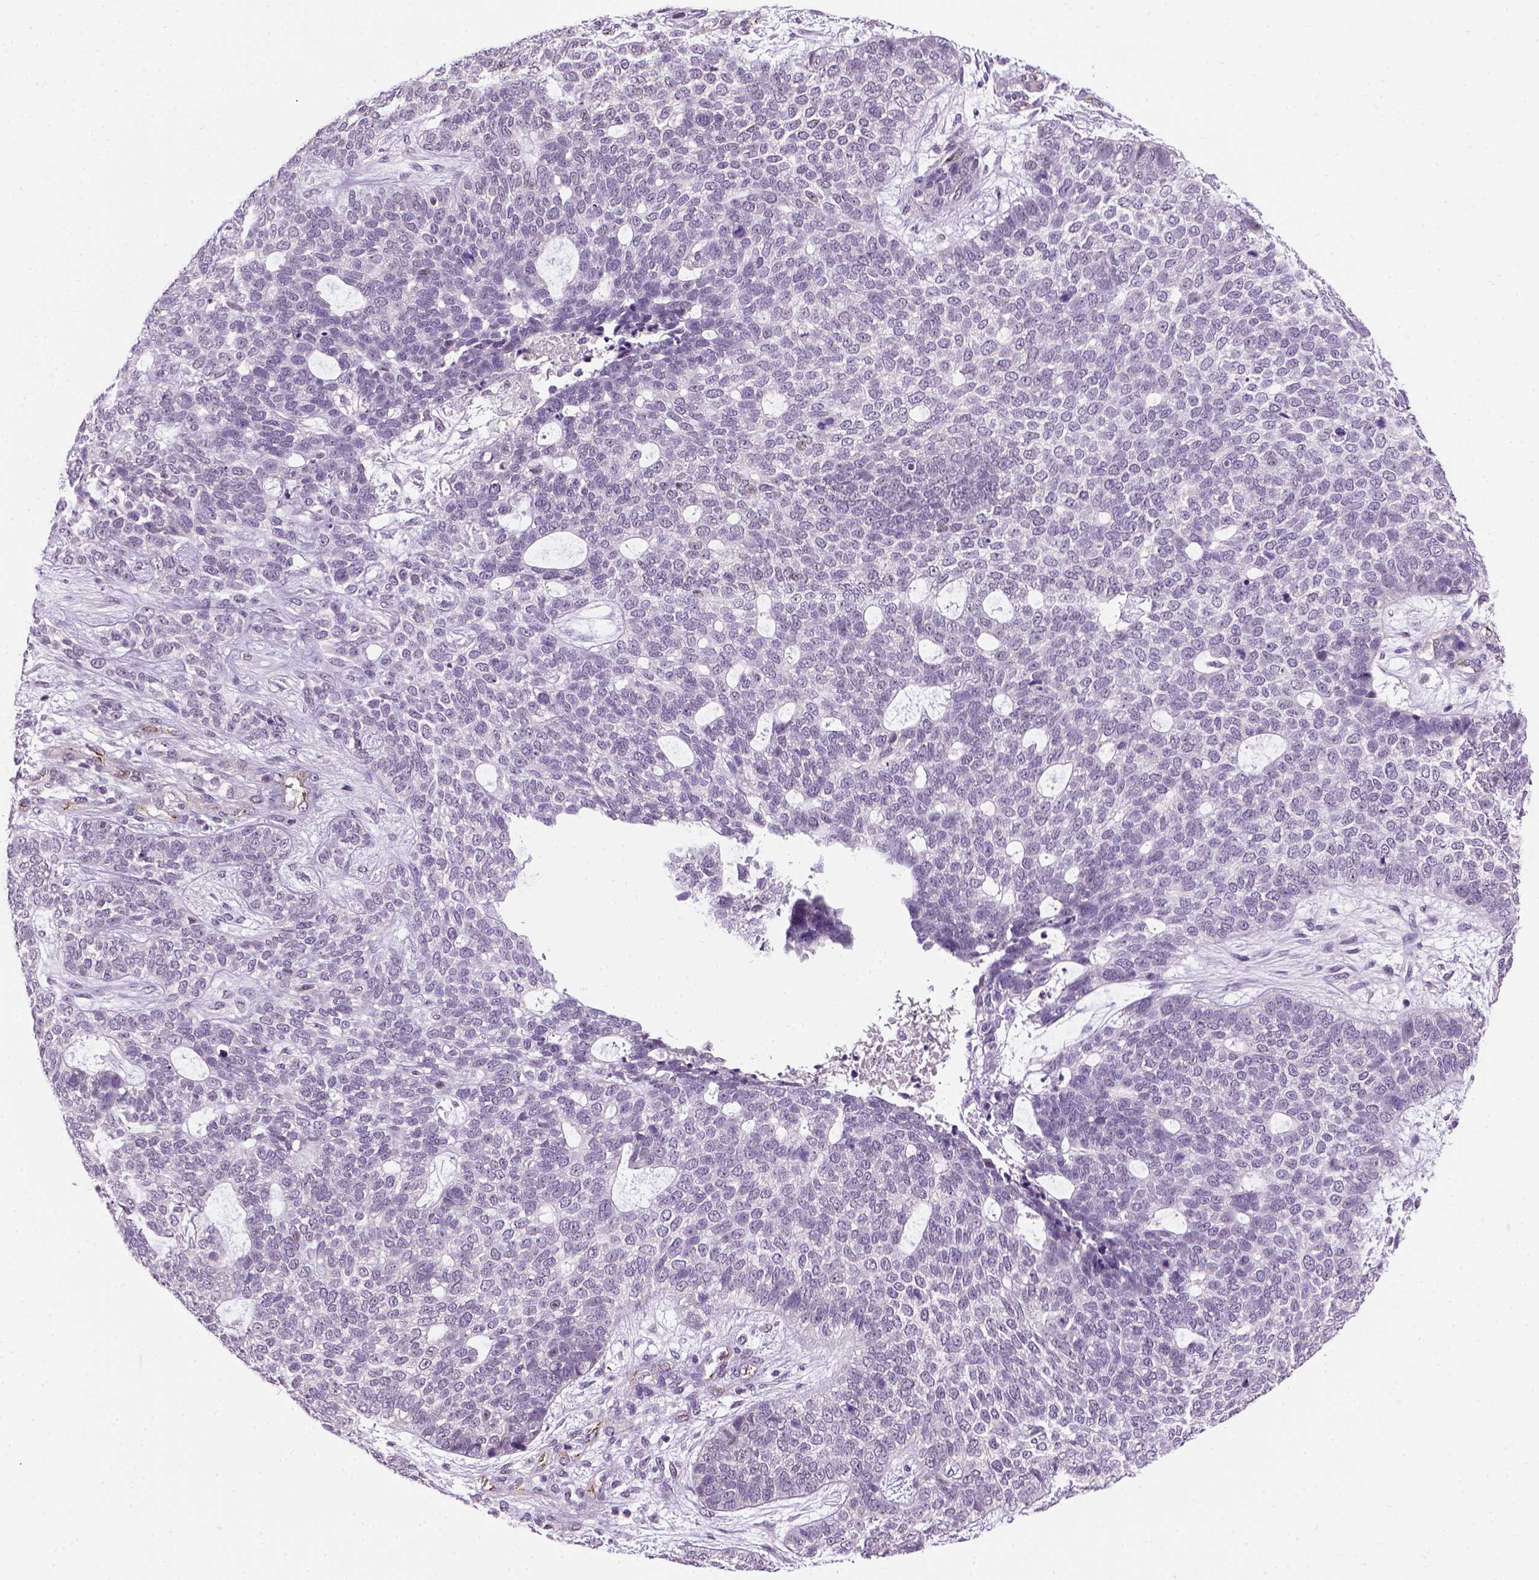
{"staining": {"intensity": "negative", "quantity": "none", "location": "none"}, "tissue": "skin cancer", "cell_type": "Tumor cells", "image_type": "cancer", "snomed": [{"axis": "morphology", "description": "Basal cell carcinoma"}, {"axis": "topography", "description": "Skin"}], "caption": "IHC photomicrograph of human skin basal cell carcinoma stained for a protein (brown), which displays no expression in tumor cells.", "gene": "VWF", "patient": {"sex": "female", "age": 69}}